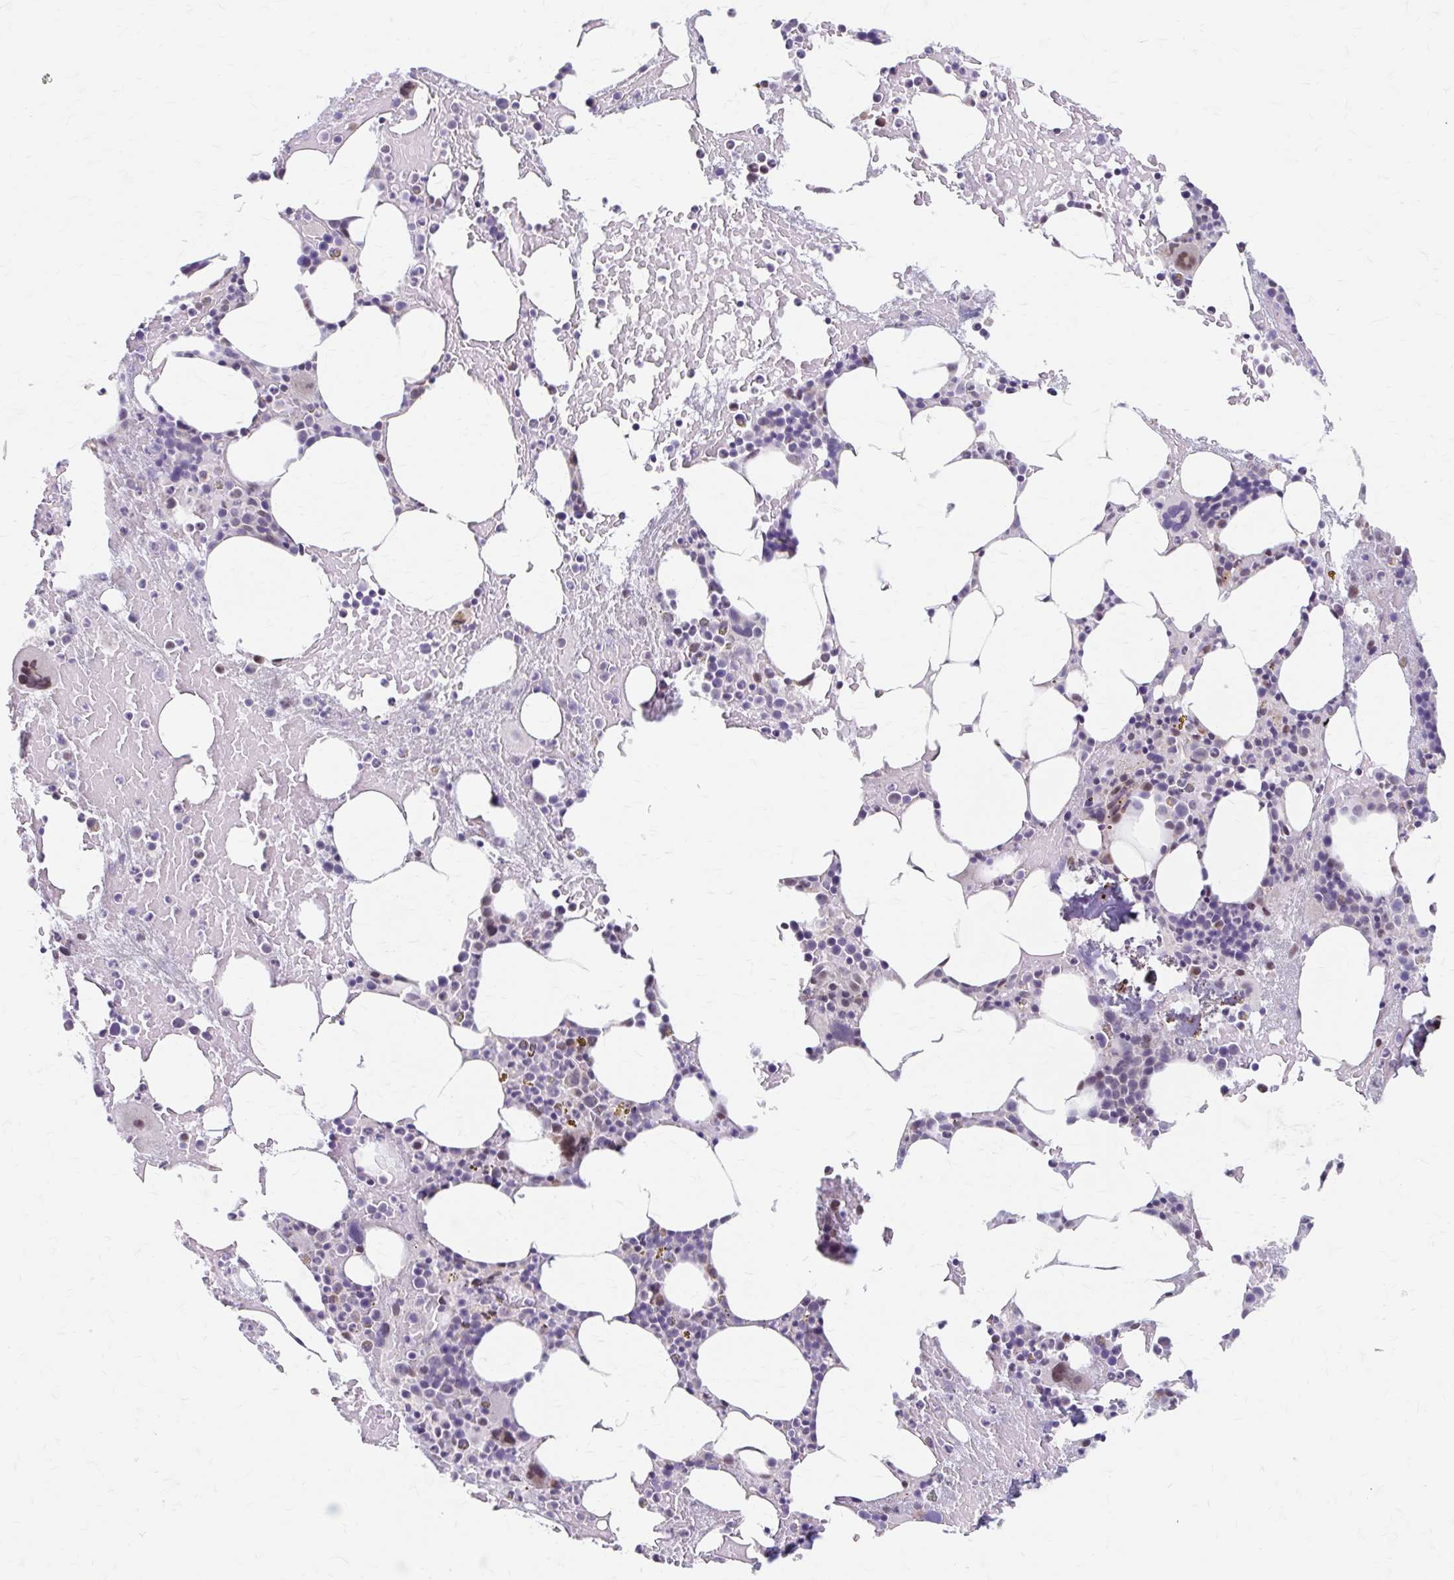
{"staining": {"intensity": "moderate", "quantity": "<25%", "location": "nuclear"}, "tissue": "bone marrow", "cell_type": "Hematopoietic cells", "image_type": "normal", "snomed": [{"axis": "morphology", "description": "Normal tissue, NOS"}, {"axis": "topography", "description": "Bone marrow"}], "caption": "Approximately <25% of hematopoietic cells in benign bone marrow show moderate nuclear protein staining as visualized by brown immunohistochemical staining.", "gene": "BEAN1", "patient": {"sex": "female", "age": 62}}